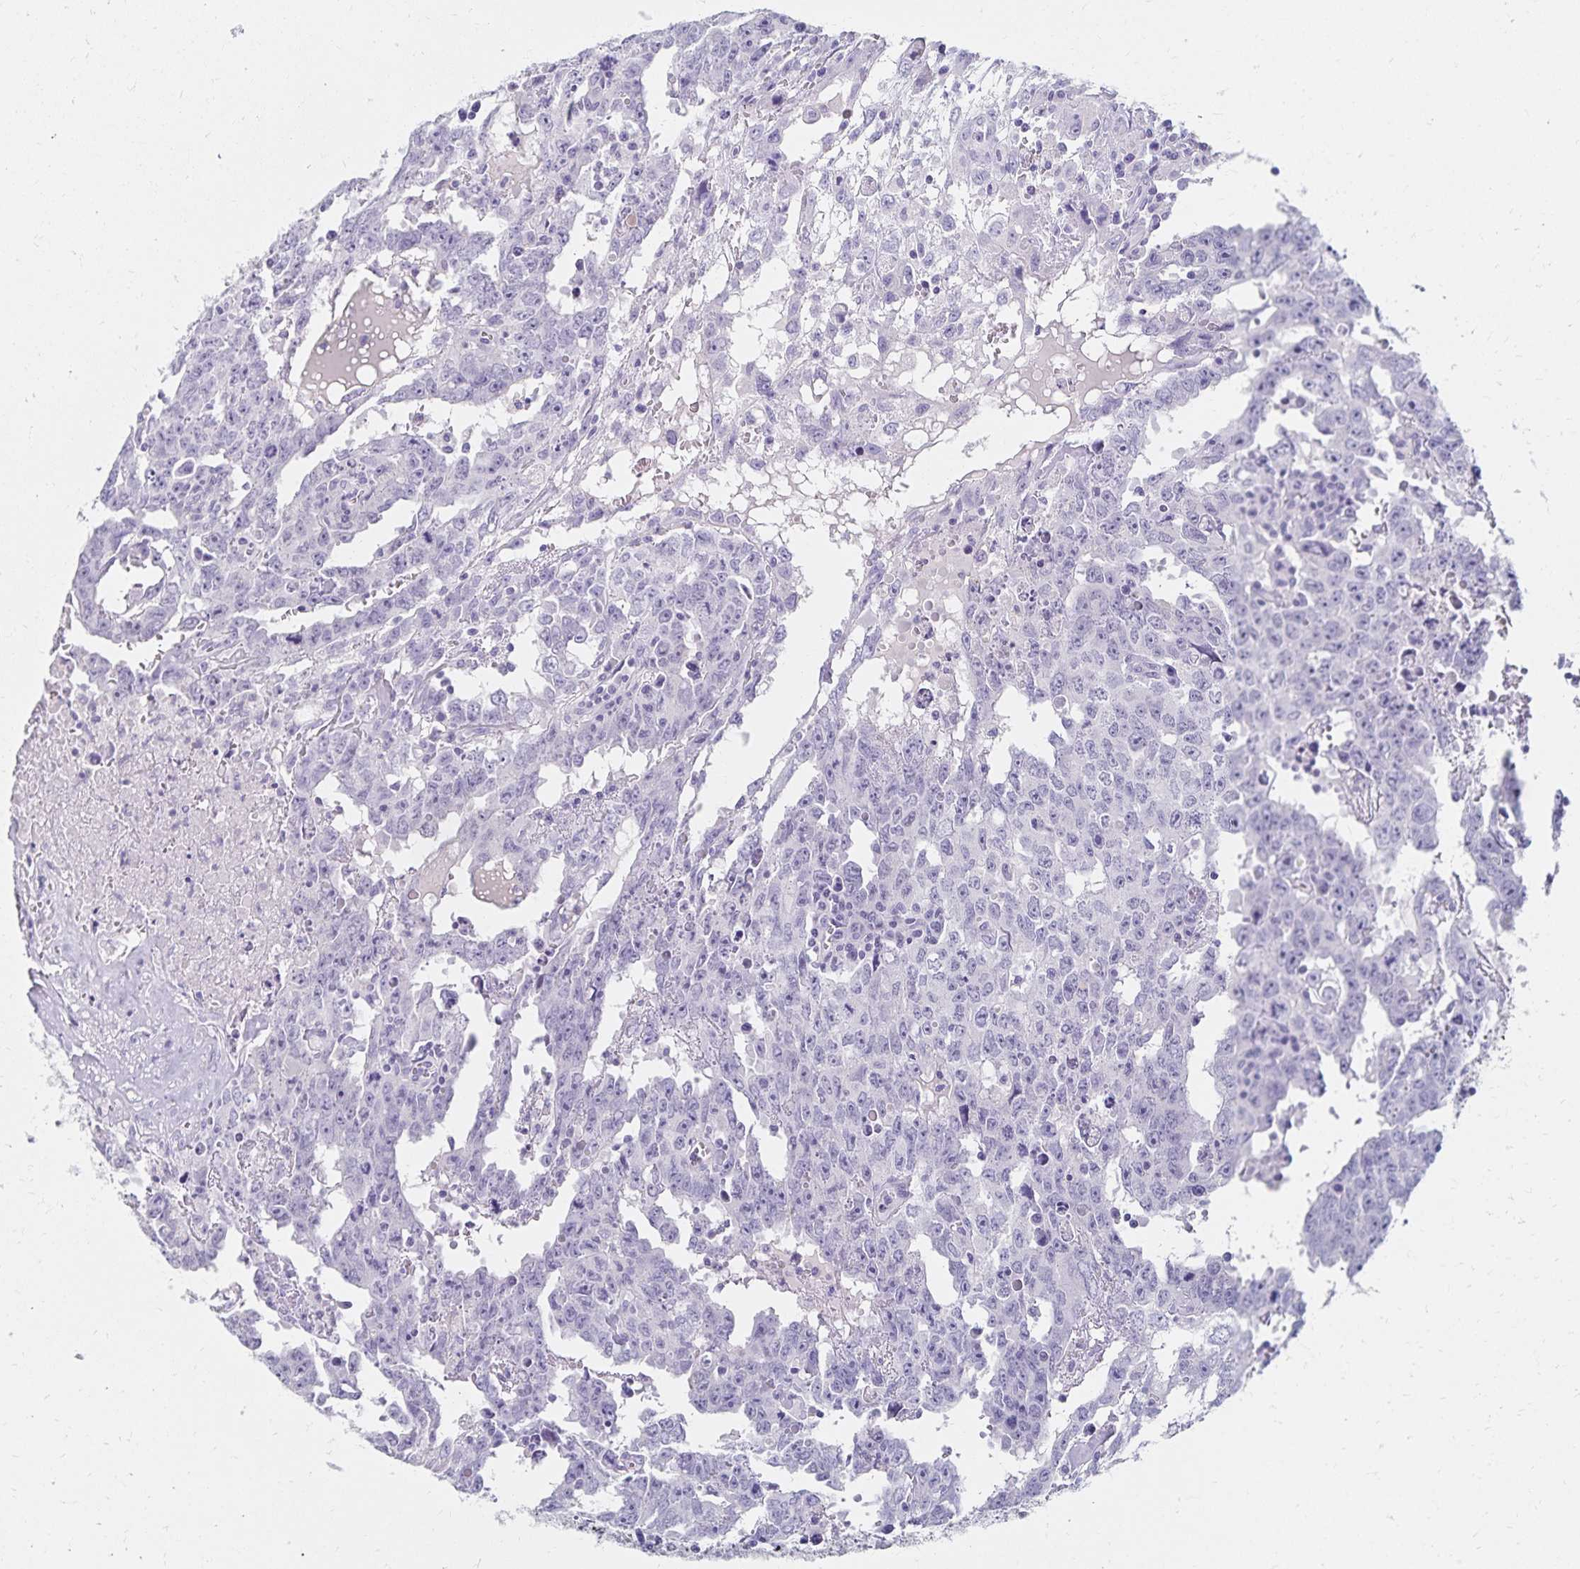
{"staining": {"intensity": "negative", "quantity": "none", "location": "none"}, "tissue": "testis cancer", "cell_type": "Tumor cells", "image_type": "cancer", "snomed": [{"axis": "morphology", "description": "Carcinoma, Embryonal, NOS"}, {"axis": "topography", "description": "Testis"}], "caption": "Immunohistochemistry image of testis embryonal carcinoma stained for a protein (brown), which displays no expression in tumor cells. (Immunohistochemistry (ihc), brightfield microscopy, high magnification).", "gene": "C2orf50", "patient": {"sex": "male", "age": 22}}